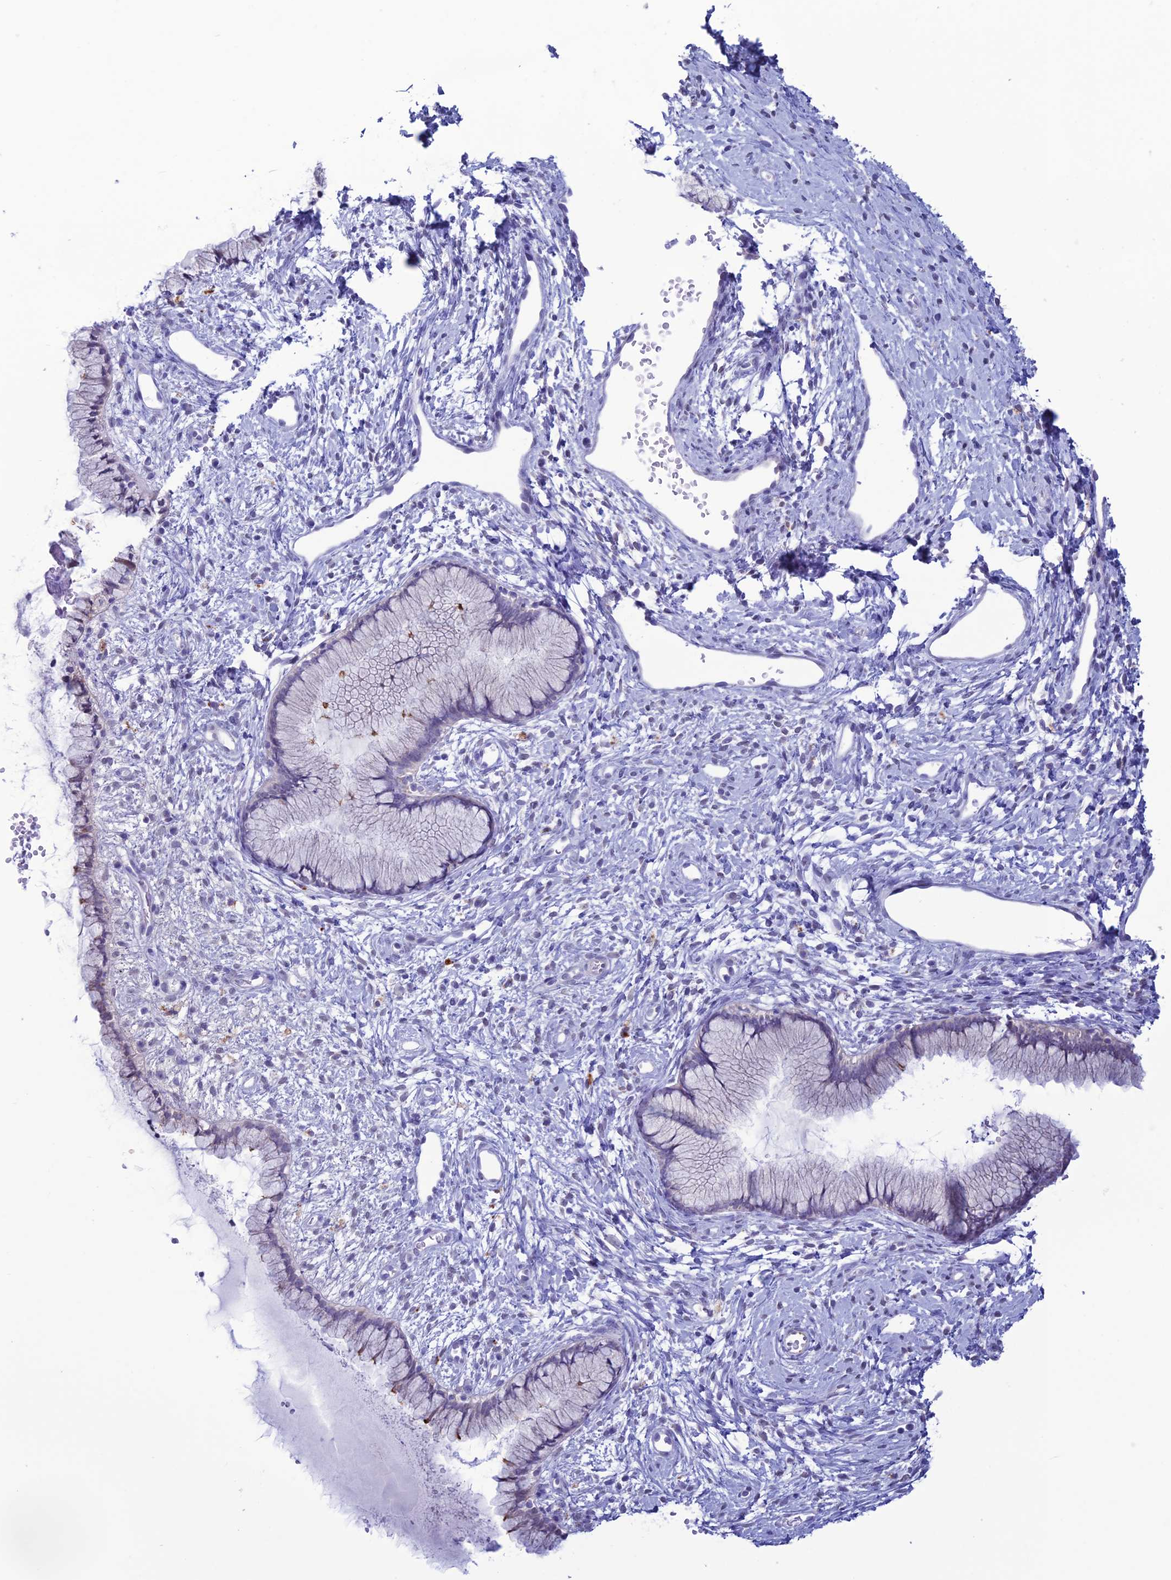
{"staining": {"intensity": "negative", "quantity": "none", "location": "none"}, "tissue": "cervix", "cell_type": "Glandular cells", "image_type": "normal", "snomed": [{"axis": "morphology", "description": "Normal tissue, NOS"}, {"axis": "topography", "description": "Cervix"}], "caption": "The histopathology image displays no significant expression in glandular cells of cervix.", "gene": "CFAP210", "patient": {"sex": "female", "age": 42}}